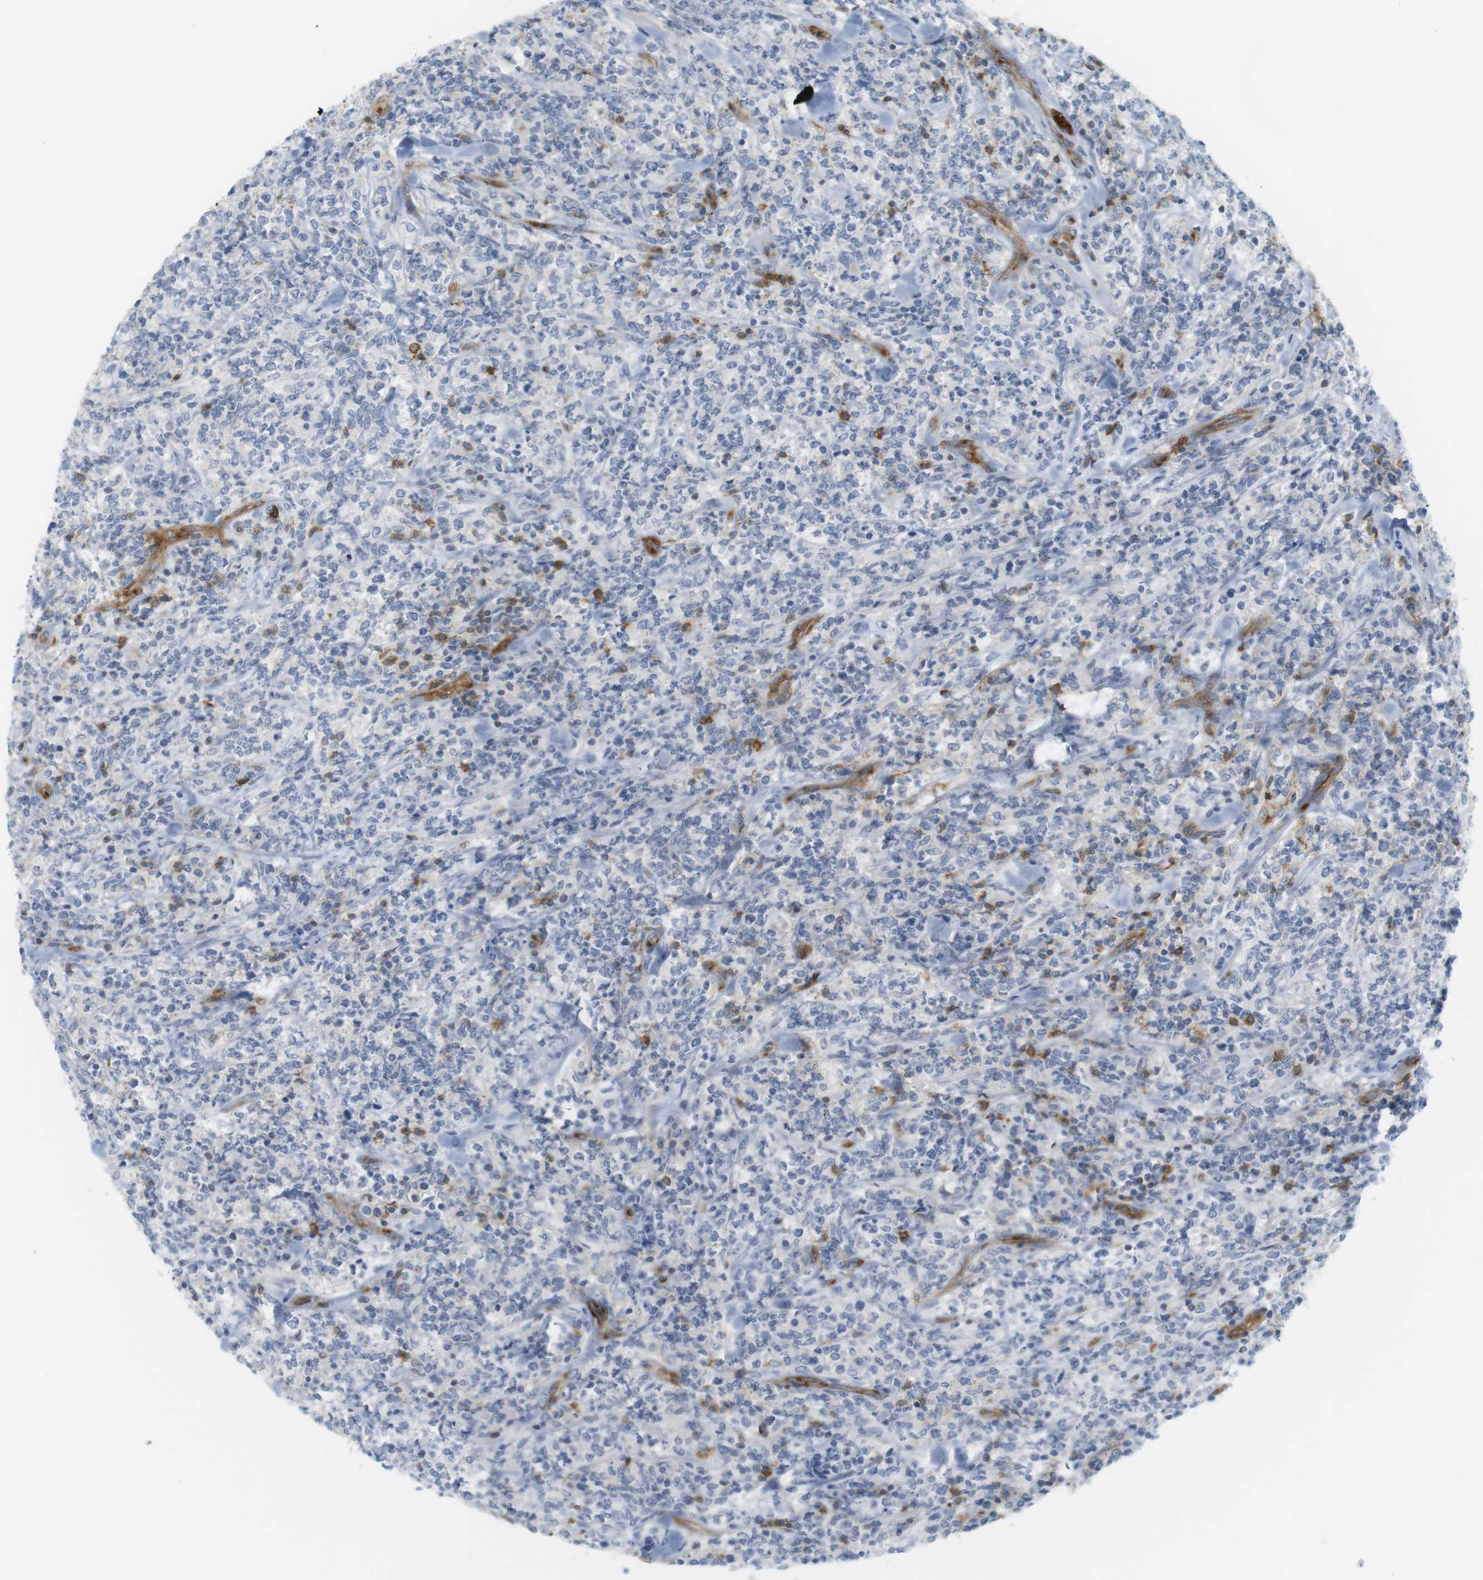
{"staining": {"intensity": "negative", "quantity": "none", "location": "none"}, "tissue": "lymphoma", "cell_type": "Tumor cells", "image_type": "cancer", "snomed": [{"axis": "morphology", "description": "Malignant lymphoma, non-Hodgkin's type, High grade"}, {"axis": "topography", "description": "Soft tissue"}], "caption": "Lymphoma was stained to show a protein in brown. There is no significant expression in tumor cells.", "gene": "F2R", "patient": {"sex": "male", "age": 18}}